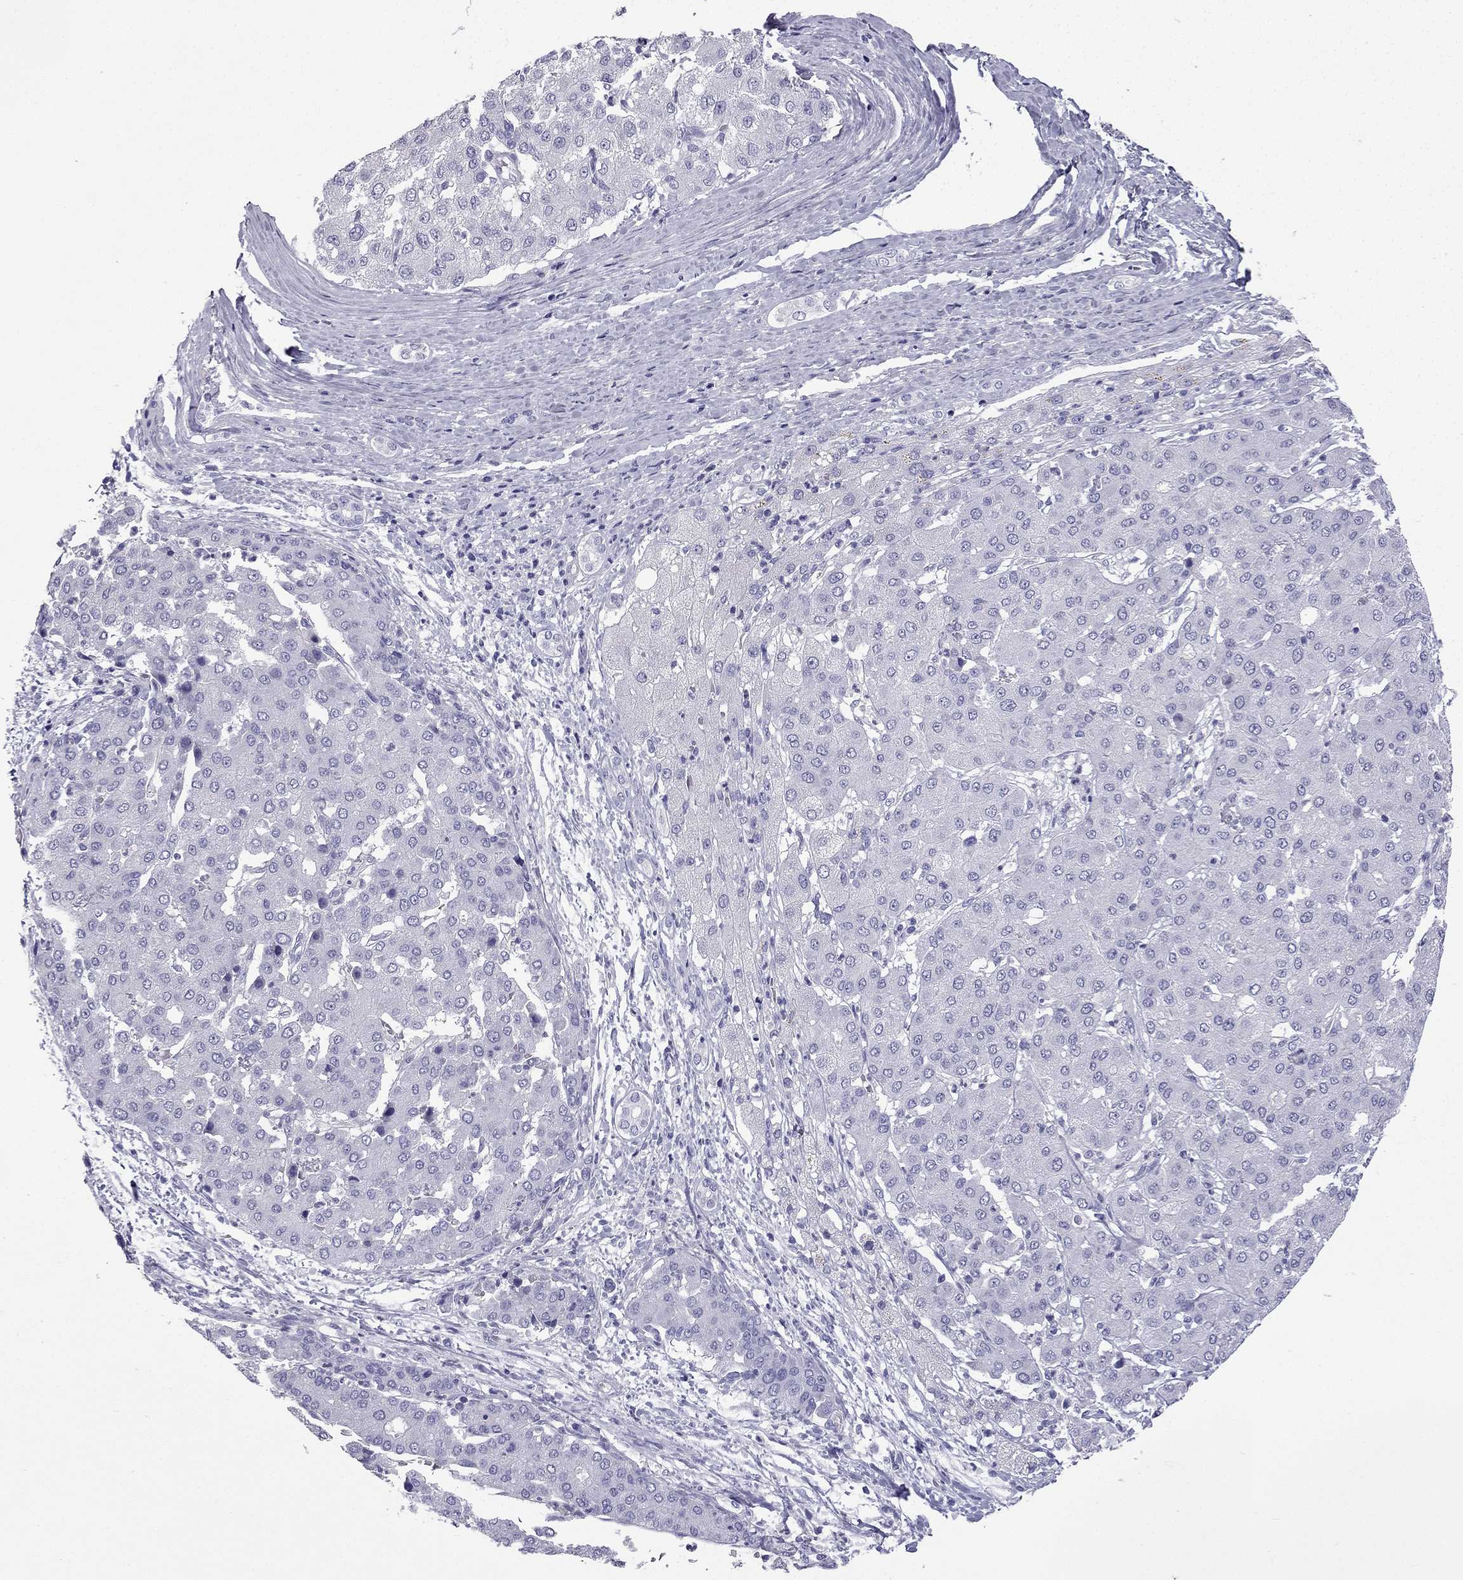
{"staining": {"intensity": "negative", "quantity": "none", "location": "none"}, "tissue": "liver cancer", "cell_type": "Tumor cells", "image_type": "cancer", "snomed": [{"axis": "morphology", "description": "Carcinoma, Hepatocellular, NOS"}, {"axis": "topography", "description": "Liver"}], "caption": "Immunohistochemistry micrograph of neoplastic tissue: human hepatocellular carcinoma (liver) stained with DAB (3,3'-diaminobenzidine) exhibits no significant protein staining in tumor cells.", "gene": "GJA8", "patient": {"sex": "male", "age": 65}}